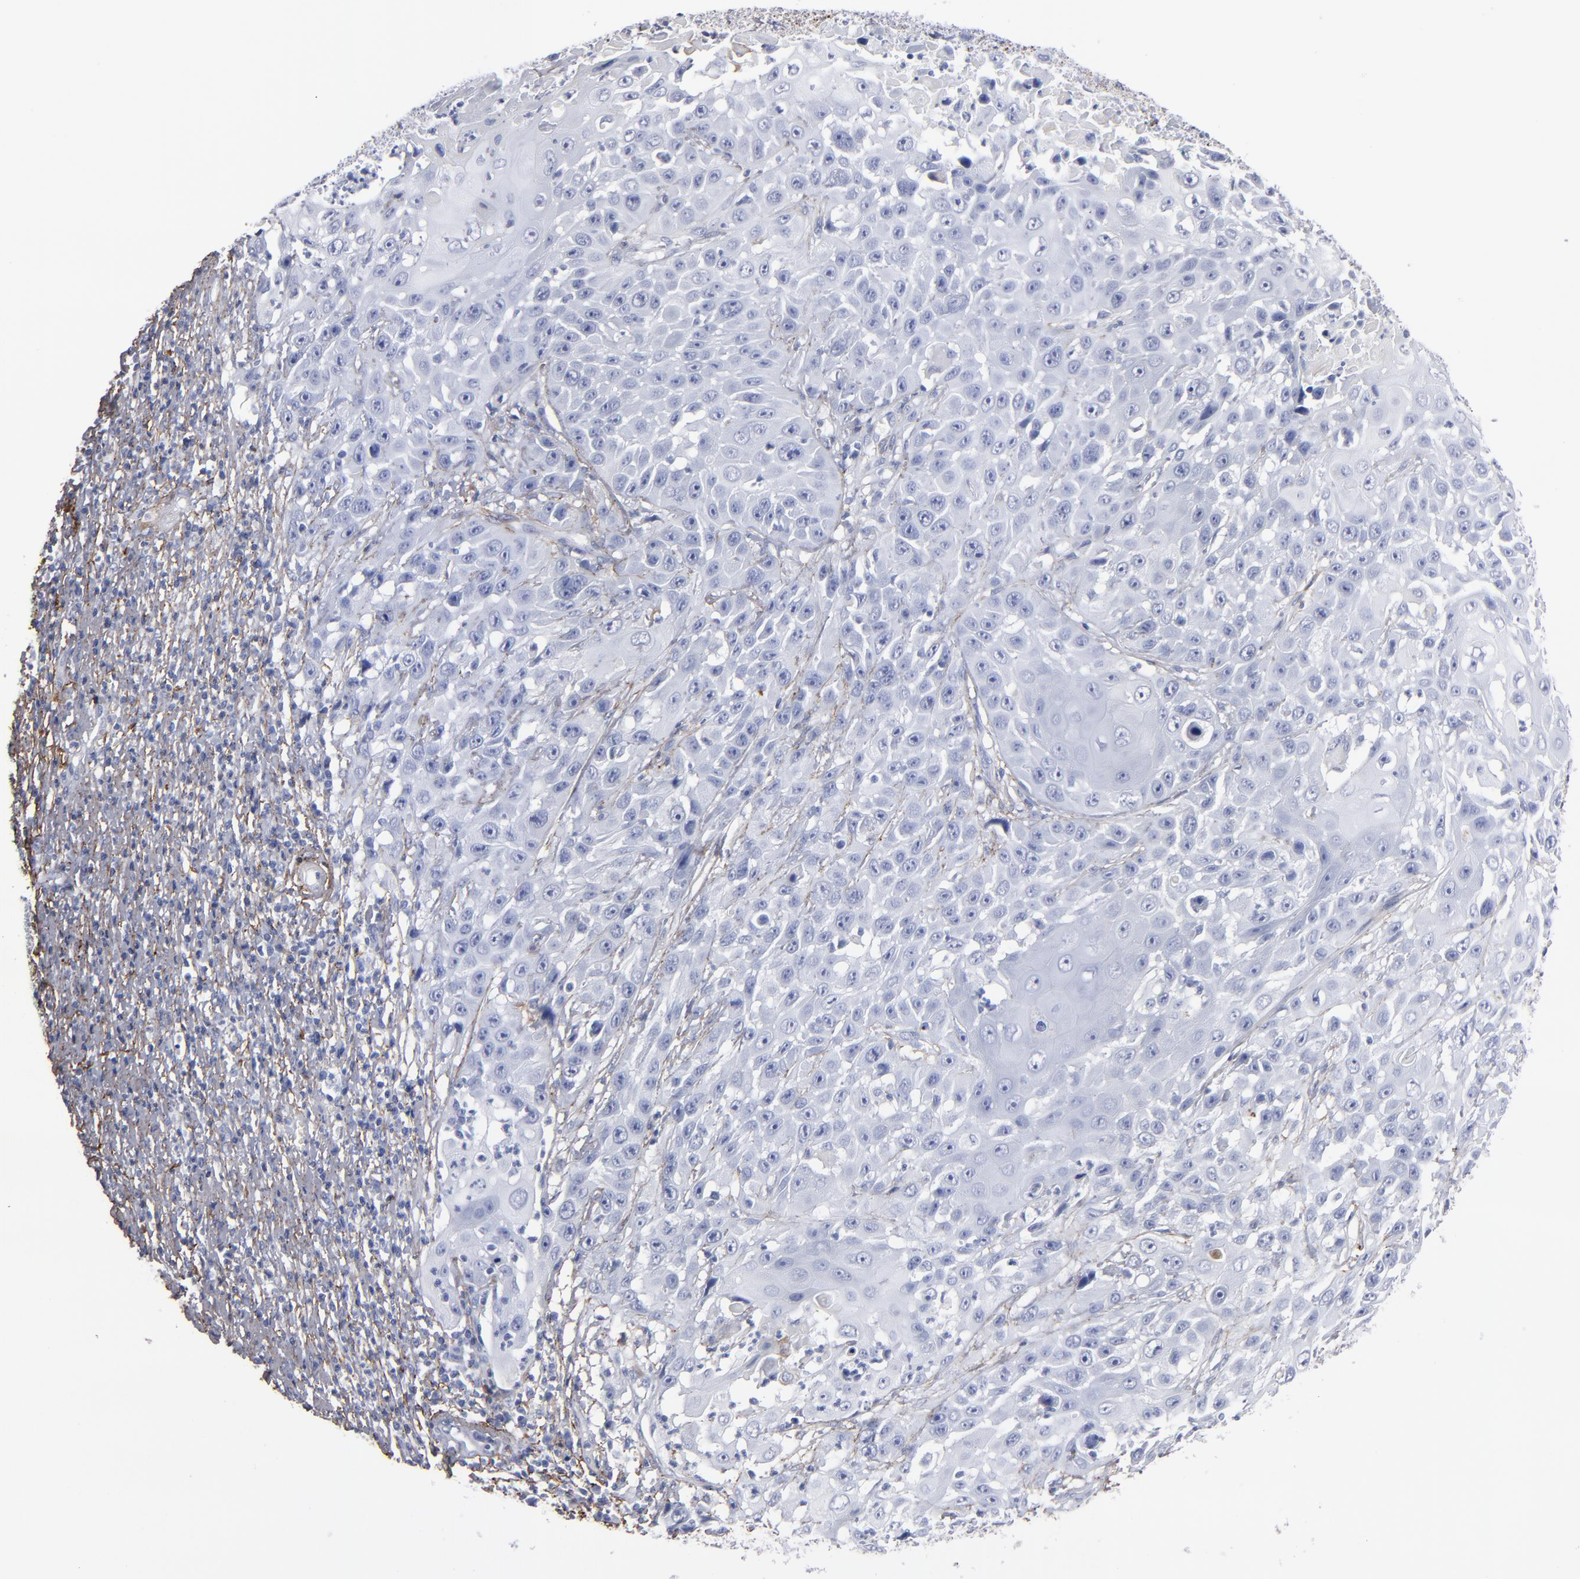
{"staining": {"intensity": "negative", "quantity": "none", "location": "none"}, "tissue": "cervical cancer", "cell_type": "Tumor cells", "image_type": "cancer", "snomed": [{"axis": "morphology", "description": "Squamous cell carcinoma, NOS"}, {"axis": "topography", "description": "Cervix"}], "caption": "Cervical cancer was stained to show a protein in brown. There is no significant staining in tumor cells. Nuclei are stained in blue.", "gene": "EMILIN1", "patient": {"sex": "female", "age": 39}}